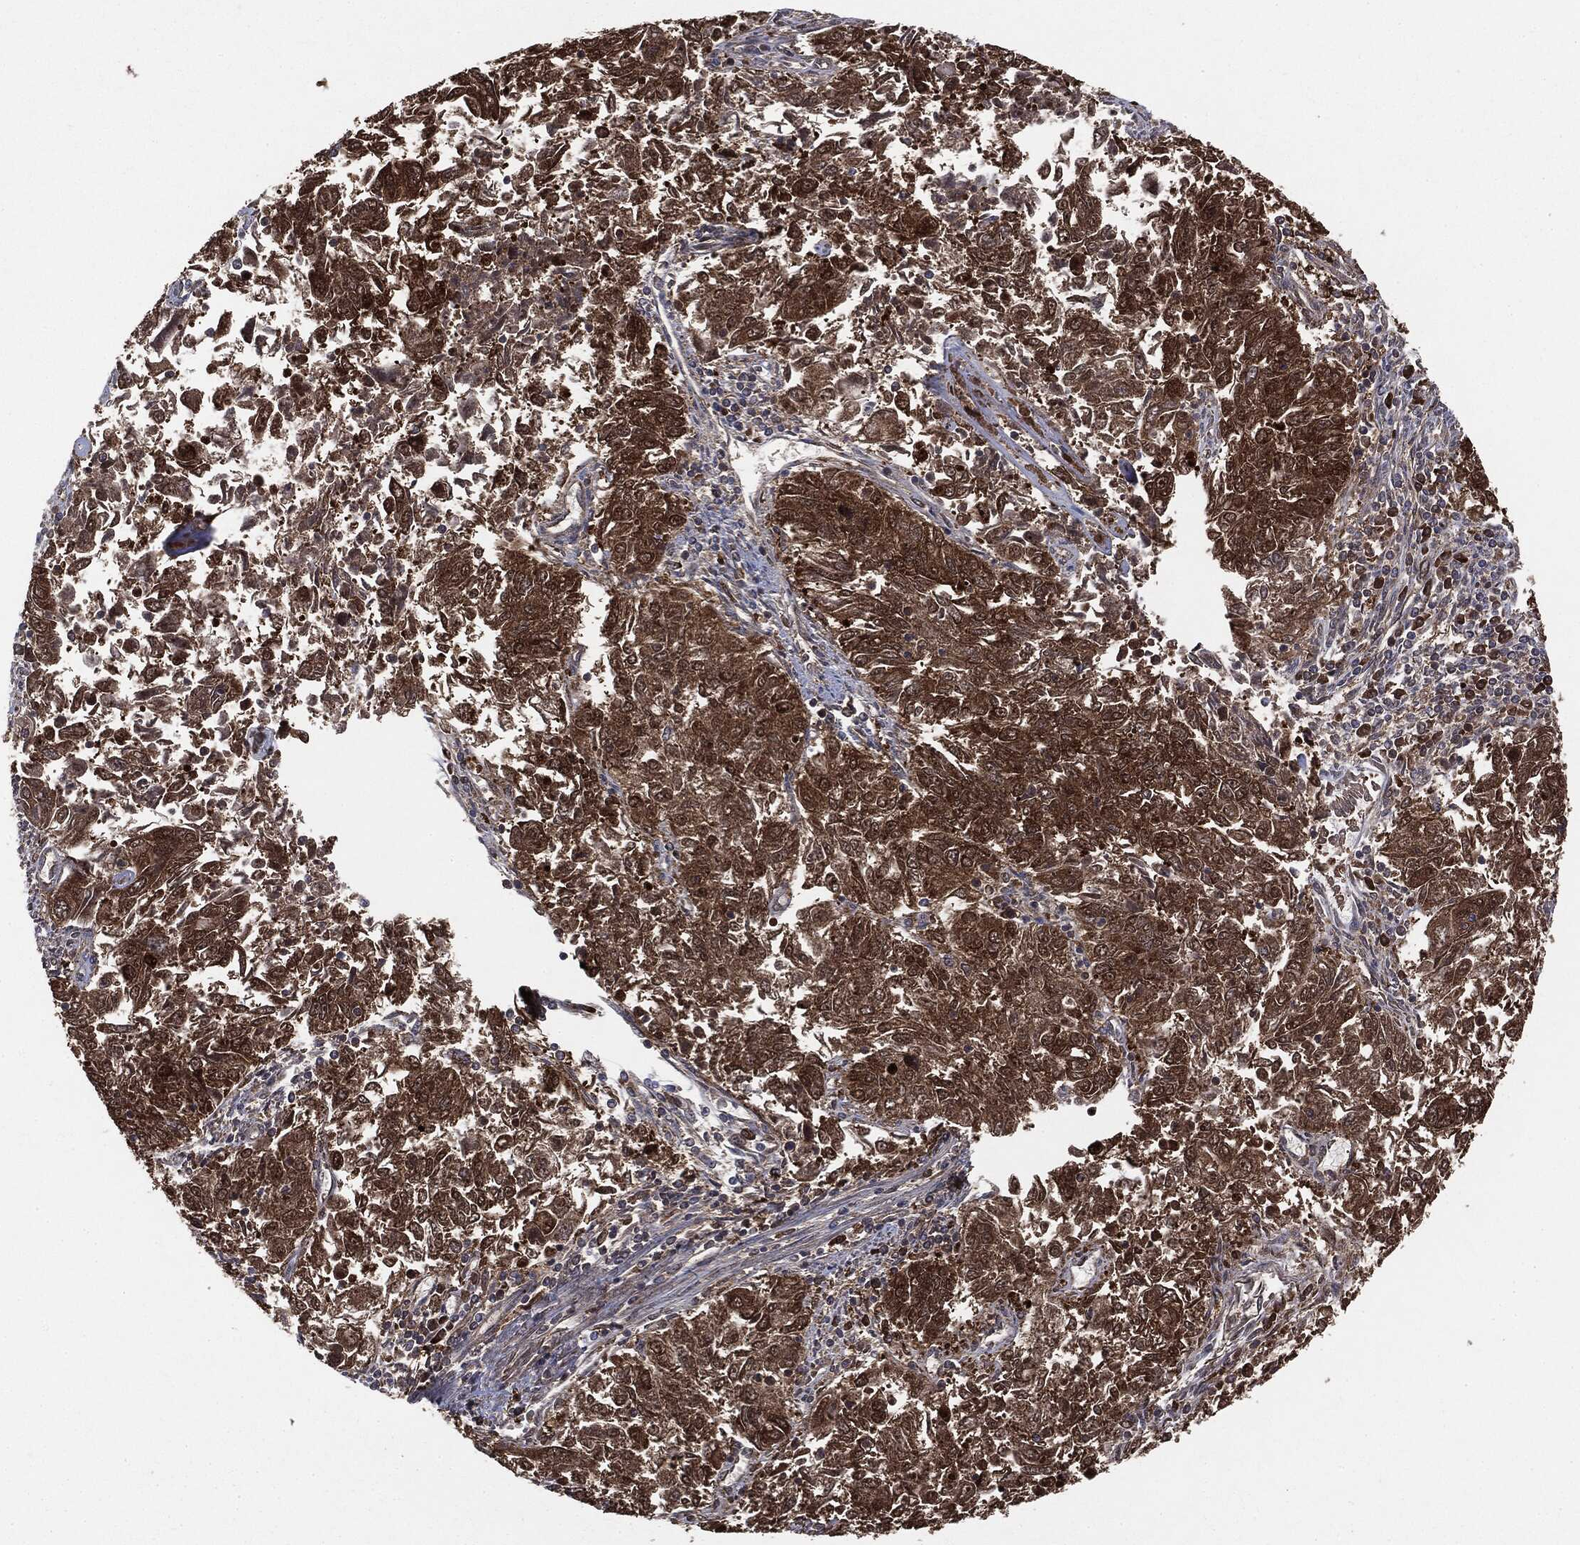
{"staining": {"intensity": "strong", "quantity": ">75%", "location": "cytoplasmic/membranous"}, "tissue": "endometrial cancer", "cell_type": "Tumor cells", "image_type": "cancer", "snomed": [{"axis": "morphology", "description": "Adenocarcinoma, NOS"}, {"axis": "topography", "description": "Endometrium"}], "caption": "Tumor cells show high levels of strong cytoplasmic/membranous staining in about >75% of cells in endometrial cancer (adenocarcinoma). (Brightfield microscopy of DAB IHC at high magnification).", "gene": "NME1", "patient": {"sex": "female", "age": 42}}